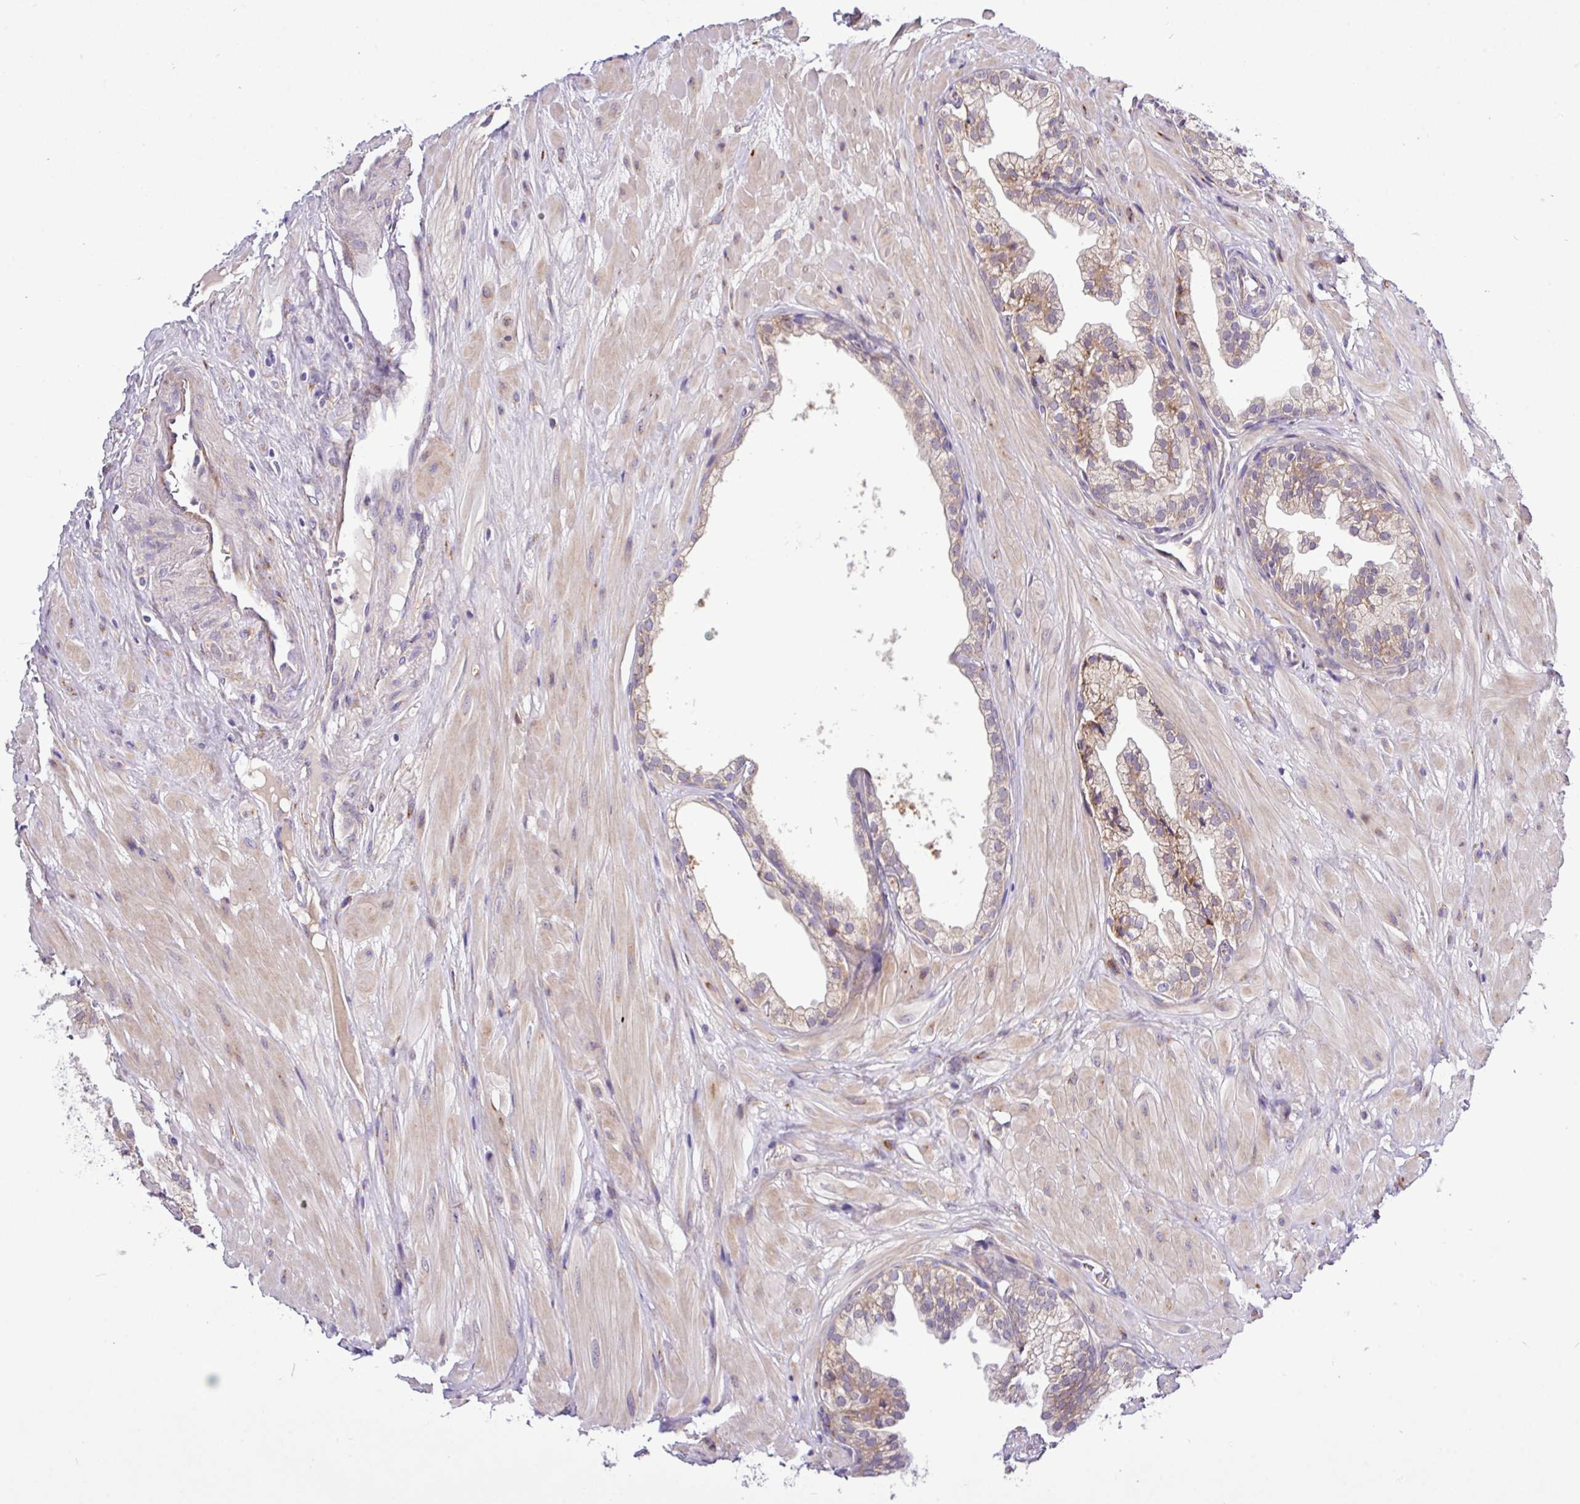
{"staining": {"intensity": "strong", "quantity": "<25%", "location": "cytoplasmic/membranous"}, "tissue": "prostate", "cell_type": "Glandular cells", "image_type": "normal", "snomed": [{"axis": "morphology", "description": "Normal tissue, NOS"}, {"axis": "topography", "description": "Prostate"}, {"axis": "topography", "description": "Peripheral nerve tissue"}], "caption": "Prostate stained with IHC displays strong cytoplasmic/membranous positivity in approximately <25% of glandular cells. (DAB (3,3'-diaminobenzidine) IHC, brown staining for protein, blue staining for nuclei).", "gene": "TM2D2", "patient": {"sex": "male", "age": 55}}